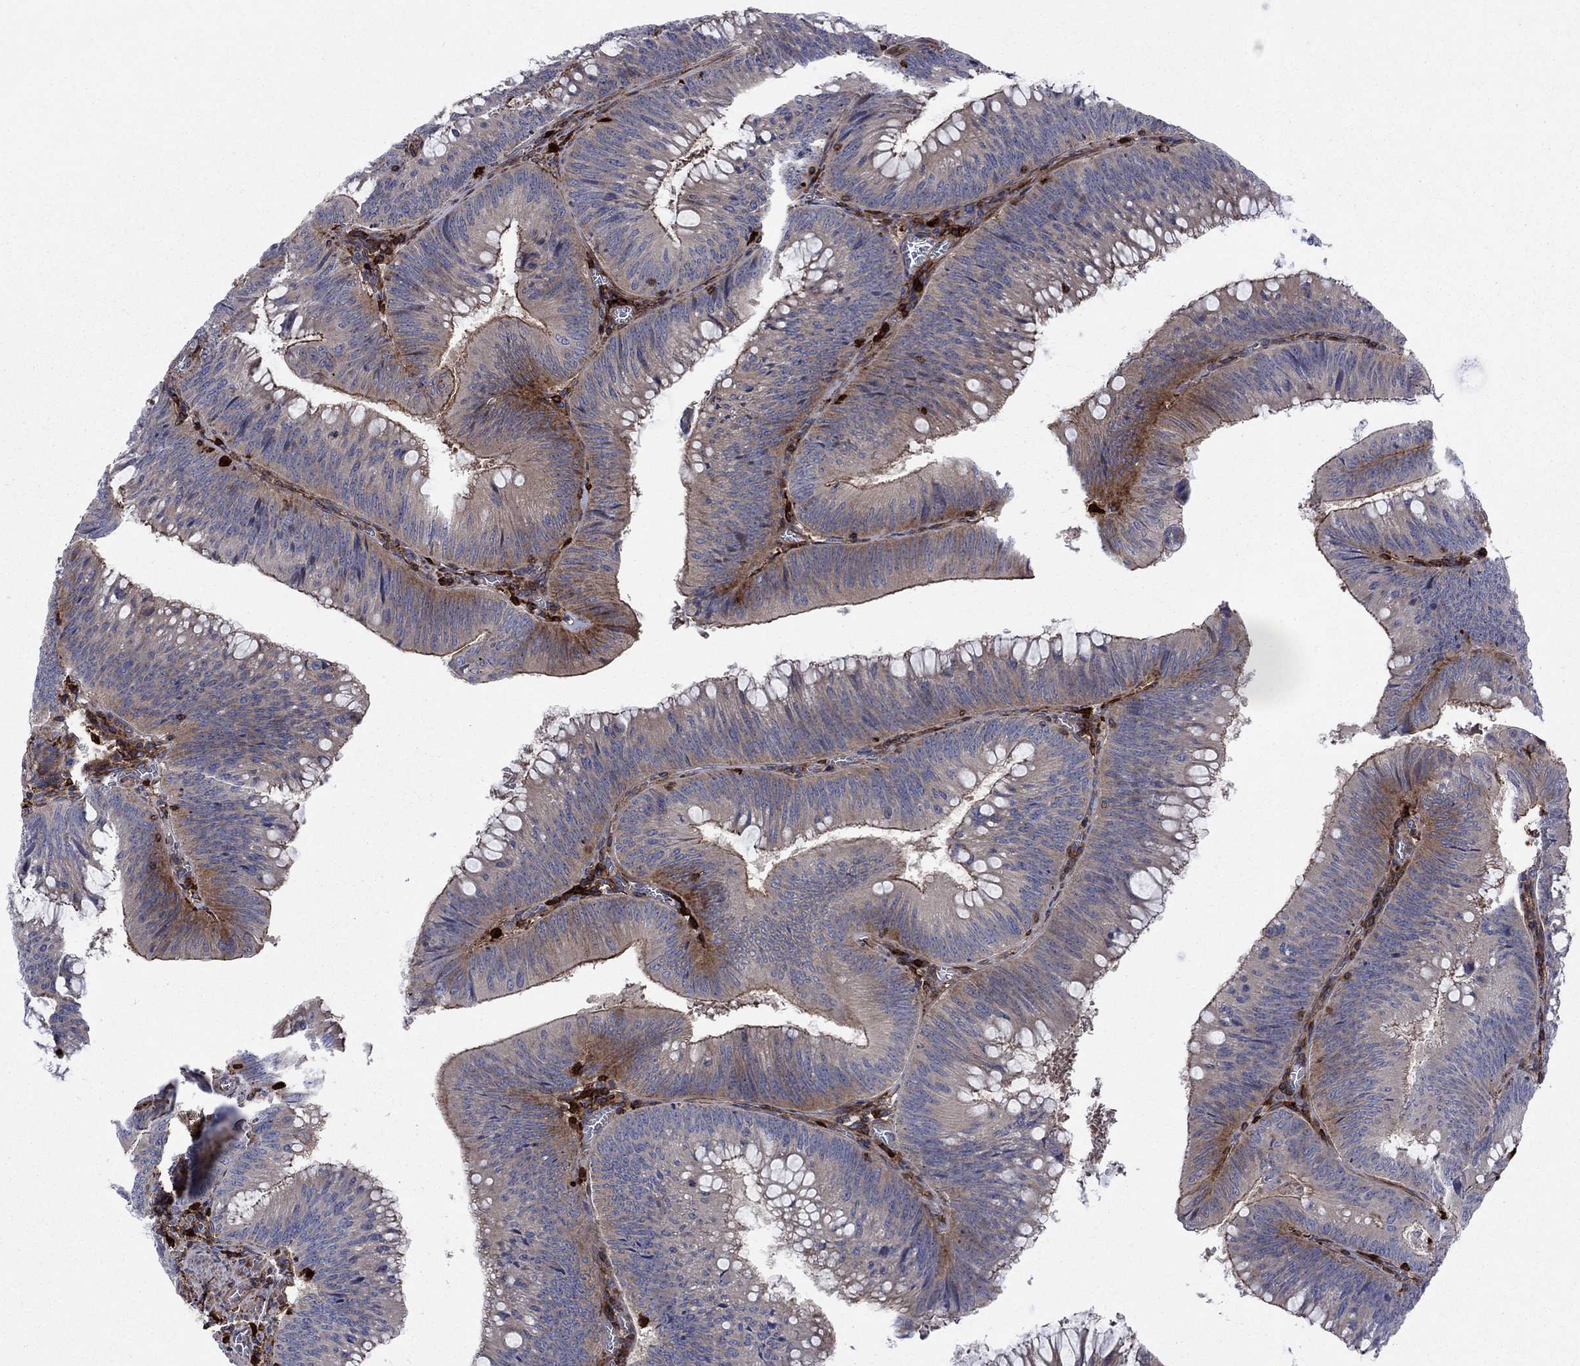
{"staining": {"intensity": "moderate", "quantity": "<25%", "location": "cytoplasmic/membranous"}, "tissue": "colorectal cancer", "cell_type": "Tumor cells", "image_type": "cancer", "snomed": [{"axis": "morphology", "description": "Adenocarcinoma, NOS"}, {"axis": "topography", "description": "Rectum"}], "caption": "This is a histology image of immunohistochemistry staining of colorectal cancer (adenocarcinoma), which shows moderate expression in the cytoplasmic/membranous of tumor cells.", "gene": "PAG1", "patient": {"sex": "female", "age": 72}}